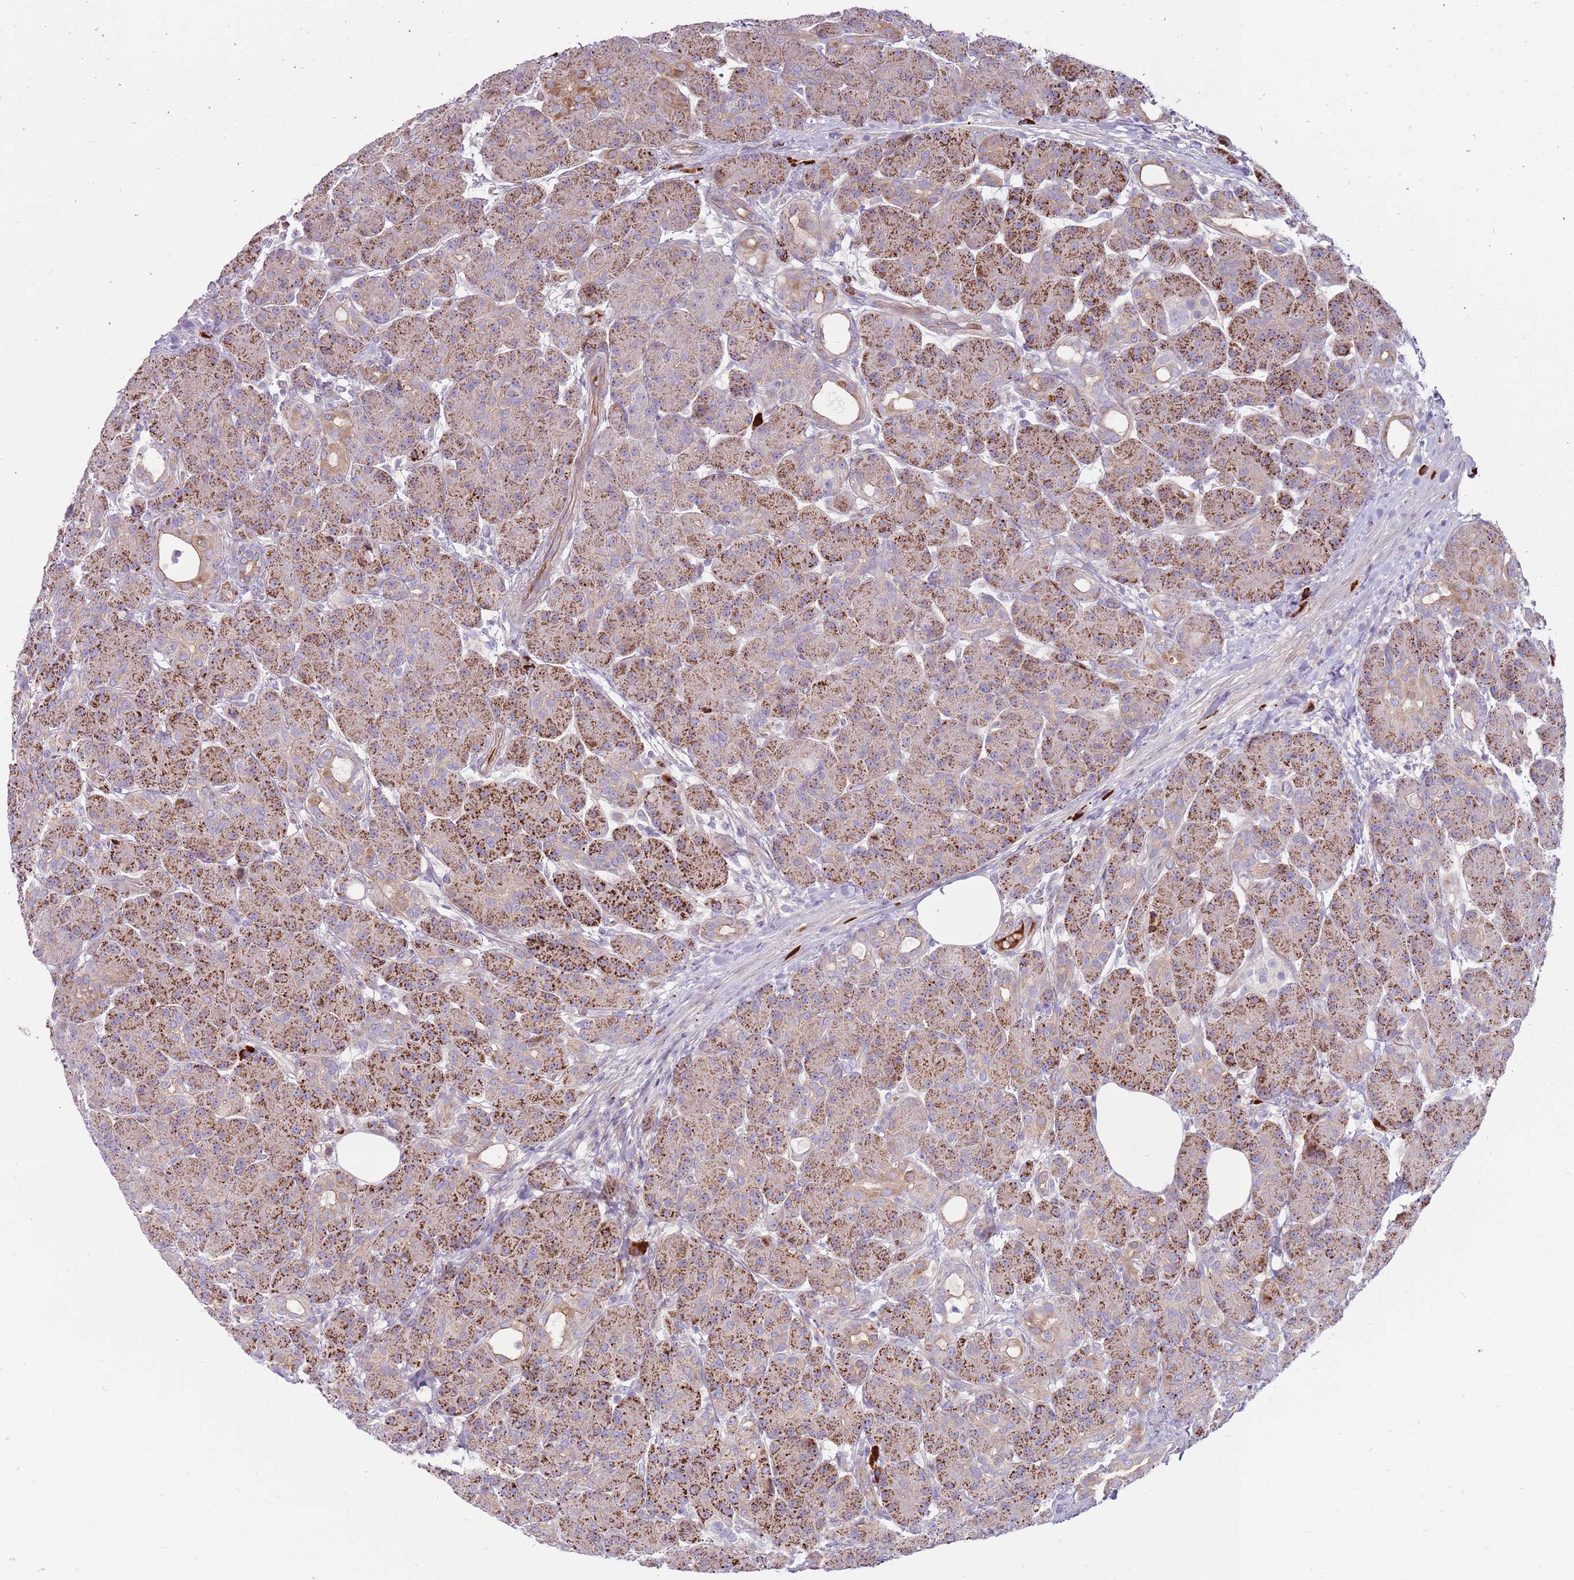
{"staining": {"intensity": "strong", "quantity": "25%-75%", "location": "cytoplasmic/membranous"}, "tissue": "pancreas", "cell_type": "Exocrine glandular cells", "image_type": "normal", "snomed": [{"axis": "morphology", "description": "Normal tissue, NOS"}, {"axis": "topography", "description": "Pancreas"}], "caption": "Exocrine glandular cells exhibit strong cytoplasmic/membranous expression in approximately 25%-75% of cells in normal pancreas. (IHC, brightfield microscopy, high magnification).", "gene": "MCUB", "patient": {"sex": "male", "age": 63}}